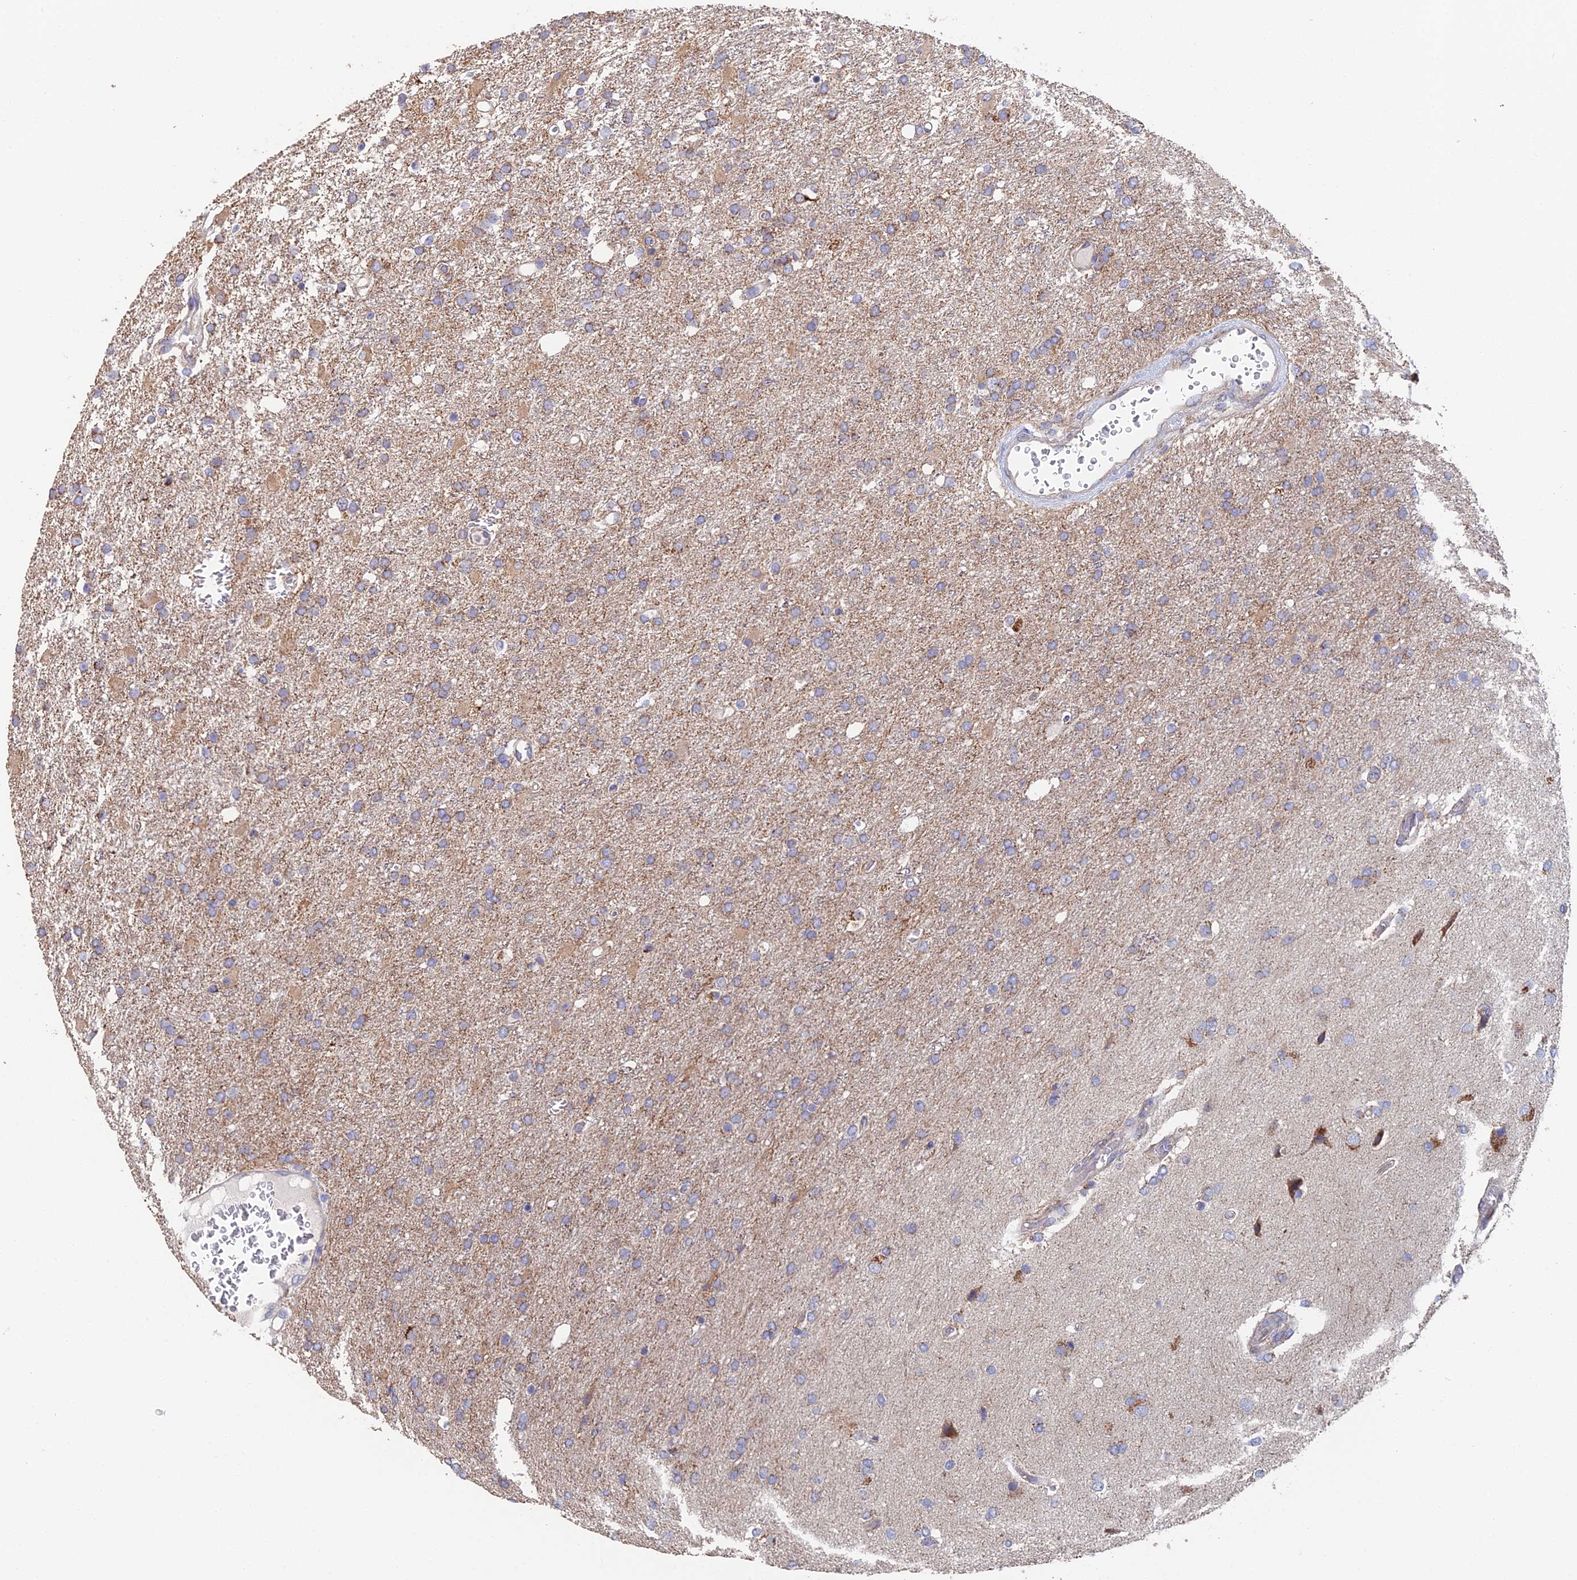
{"staining": {"intensity": "weak", "quantity": "25%-75%", "location": "cytoplasmic/membranous"}, "tissue": "glioma", "cell_type": "Tumor cells", "image_type": "cancer", "snomed": [{"axis": "morphology", "description": "Glioma, malignant, High grade"}, {"axis": "topography", "description": "Brain"}], "caption": "Immunohistochemistry (IHC) (DAB (3,3'-diaminobenzidine)) staining of malignant glioma (high-grade) shows weak cytoplasmic/membranous protein positivity in about 25%-75% of tumor cells.", "gene": "ECSIT", "patient": {"sex": "female", "age": 74}}